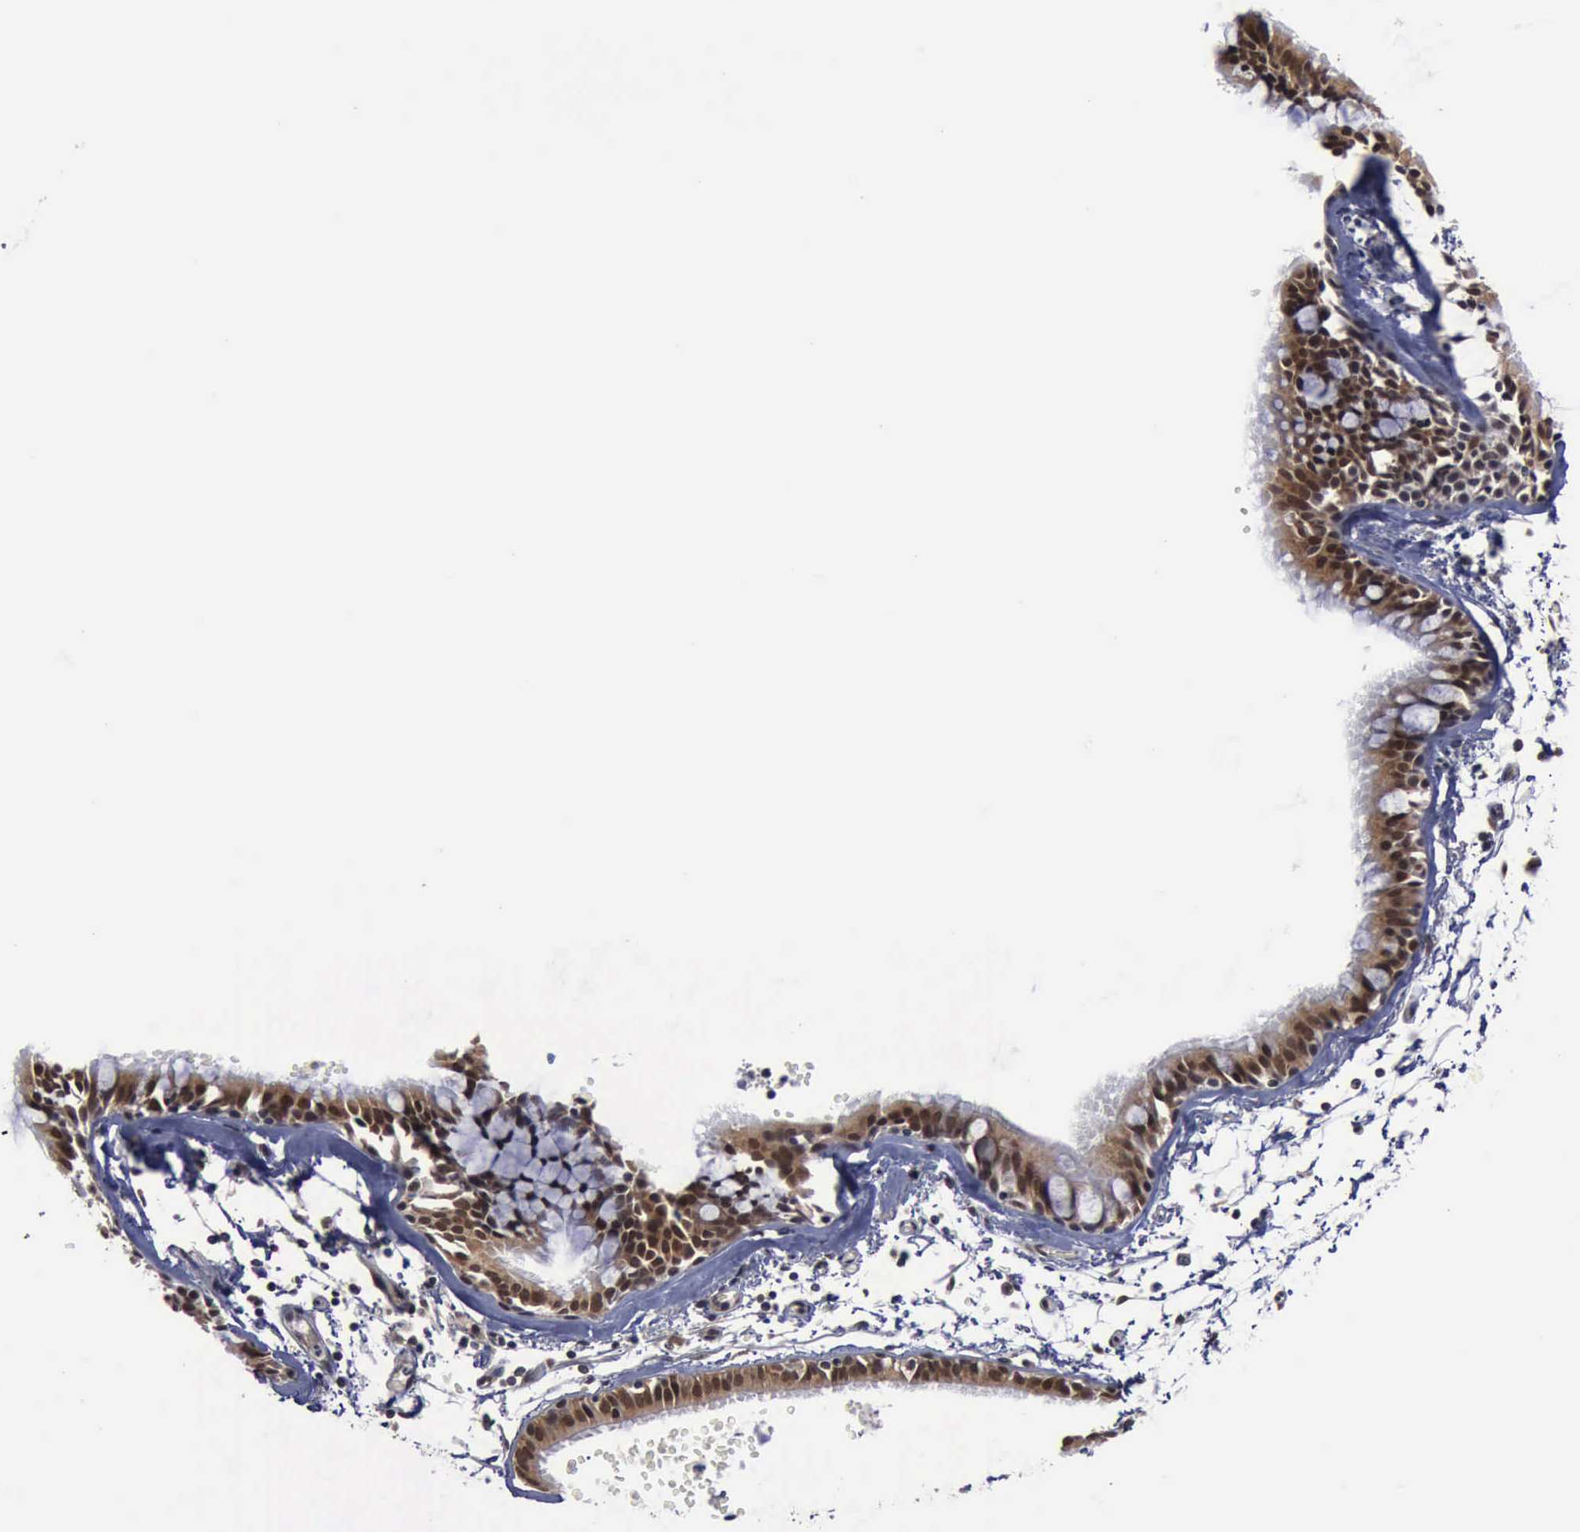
{"staining": {"intensity": "moderate", "quantity": ">75%", "location": "cytoplasmic/membranous,nuclear"}, "tissue": "bronchus", "cell_type": "Respiratory epithelial cells", "image_type": "normal", "snomed": [{"axis": "morphology", "description": "Normal tissue, NOS"}, {"axis": "topography", "description": "Bronchus"}, {"axis": "topography", "description": "Lung"}], "caption": "This is an image of IHC staining of normal bronchus, which shows moderate staining in the cytoplasmic/membranous,nuclear of respiratory epithelial cells.", "gene": "RTCB", "patient": {"sex": "female", "age": 56}}